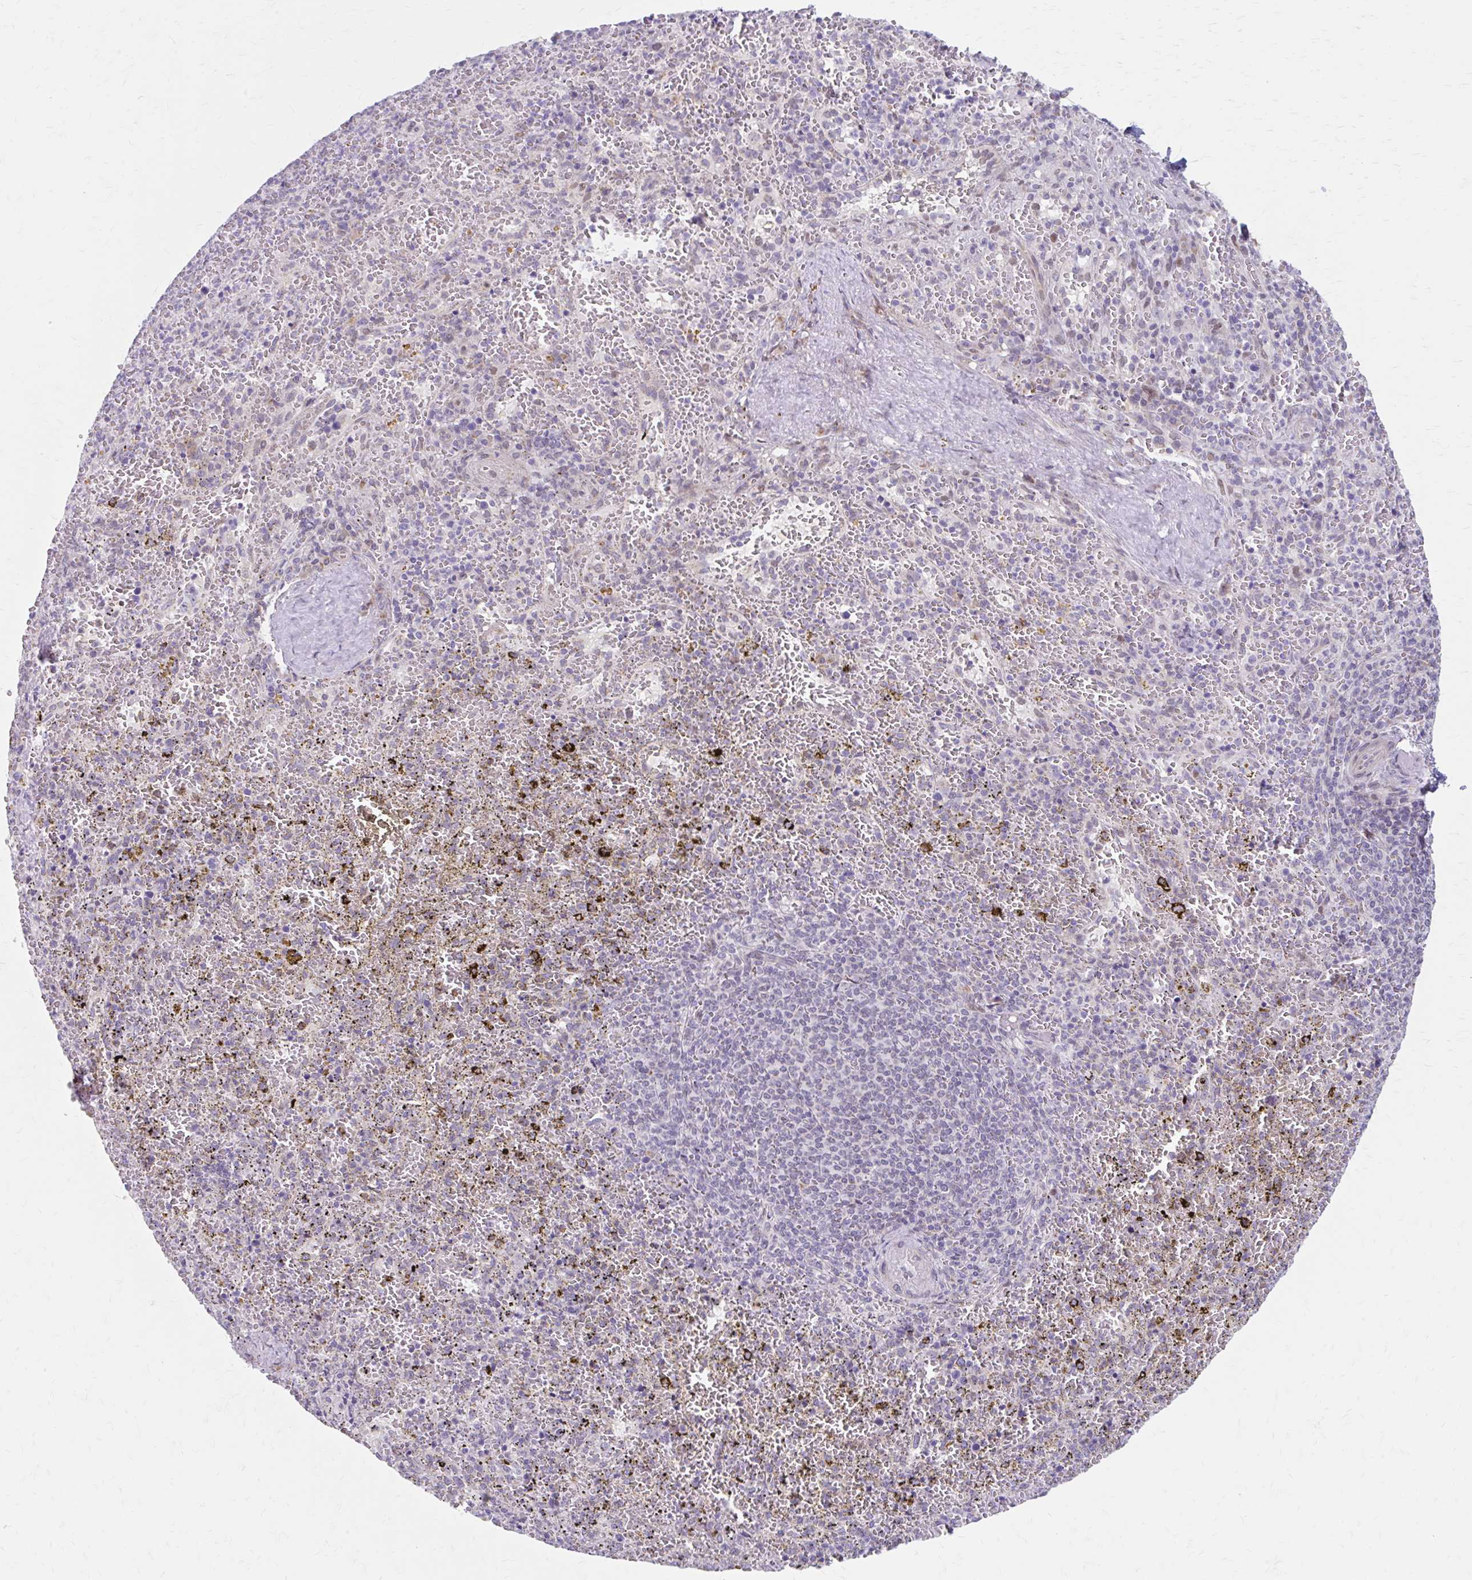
{"staining": {"intensity": "negative", "quantity": "none", "location": "none"}, "tissue": "spleen", "cell_type": "Cells in red pulp", "image_type": "normal", "snomed": [{"axis": "morphology", "description": "Normal tissue, NOS"}, {"axis": "topography", "description": "Spleen"}], "caption": "High power microscopy photomicrograph of an immunohistochemistry (IHC) photomicrograph of benign spleen, revealing no significant positivity in cells in red pulp. The staining is performed using DAB brown chromogen with nuclei counter-stained in using hematoxylin.", "gene": "BEAN1", "patient": {"sex": "female", "age": 50}}